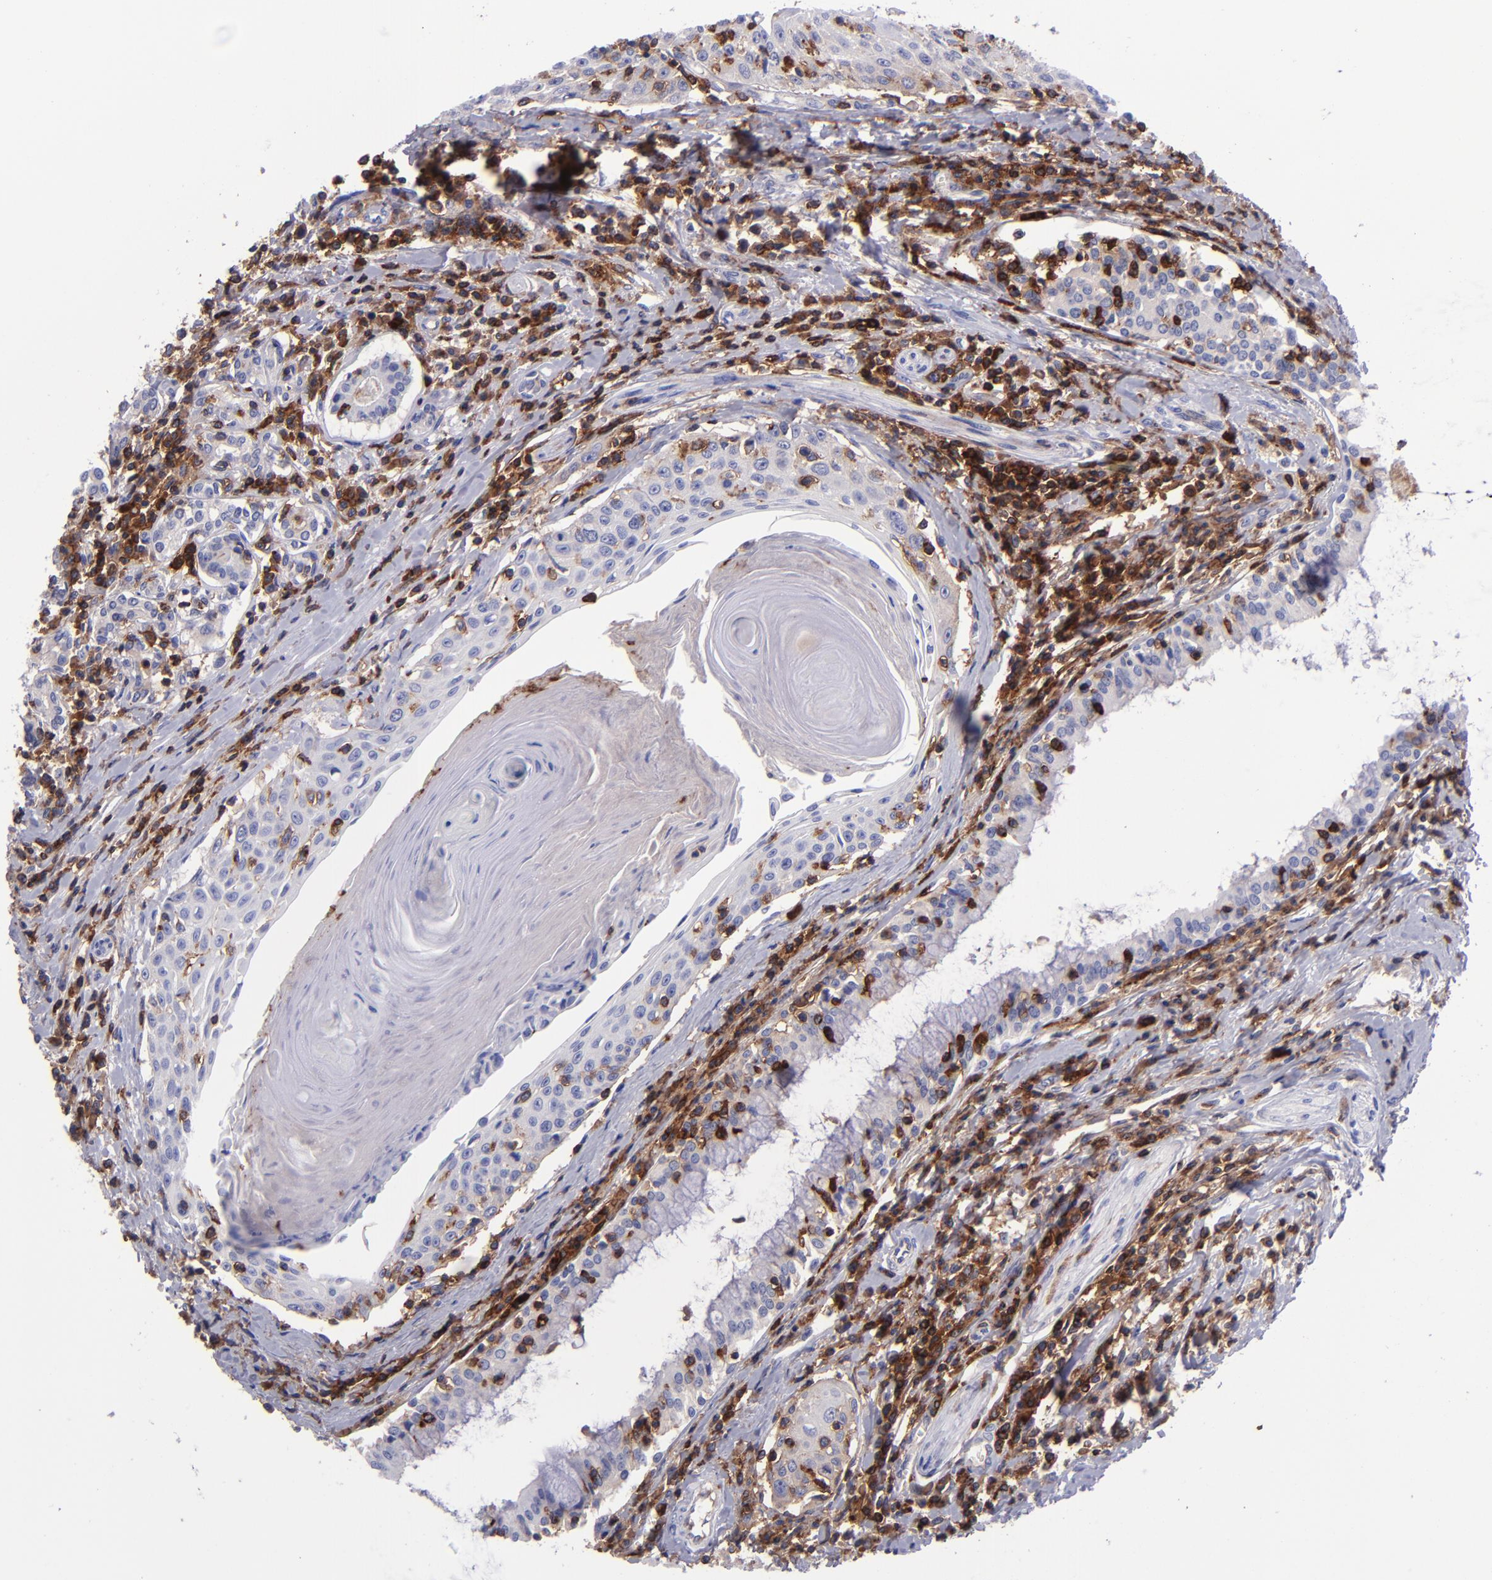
{"staining": {"intensity": "weak", "quantity": "<25%", "location": "cytoplasmic/membranous"}, "tissue": "head and neck cancer", "cell_type": "Tumor cells", "image_type": "cancer", "snomed": [{"axis": "morphology", "description": "Squamous cell carcinoma, NOS"}, {"axis": "morphology", "description": "Squamous cell carcinoma, metastatic, NOS"}, {"axis": "topography", "description": "Lymph node"}, {"axis": "topography", "description": "Salivary gland"}, {"axis": "topography", "description": "Head-Neck"}], "caption": "Human head and neck cancer (metastatic squamous cell carcinoma) stained for a protein using immunohistochemistry (IHC) displays no staining in tumor cells.", "gene": "ICAM3", "patient": {"sex": "female", "age": 74}}